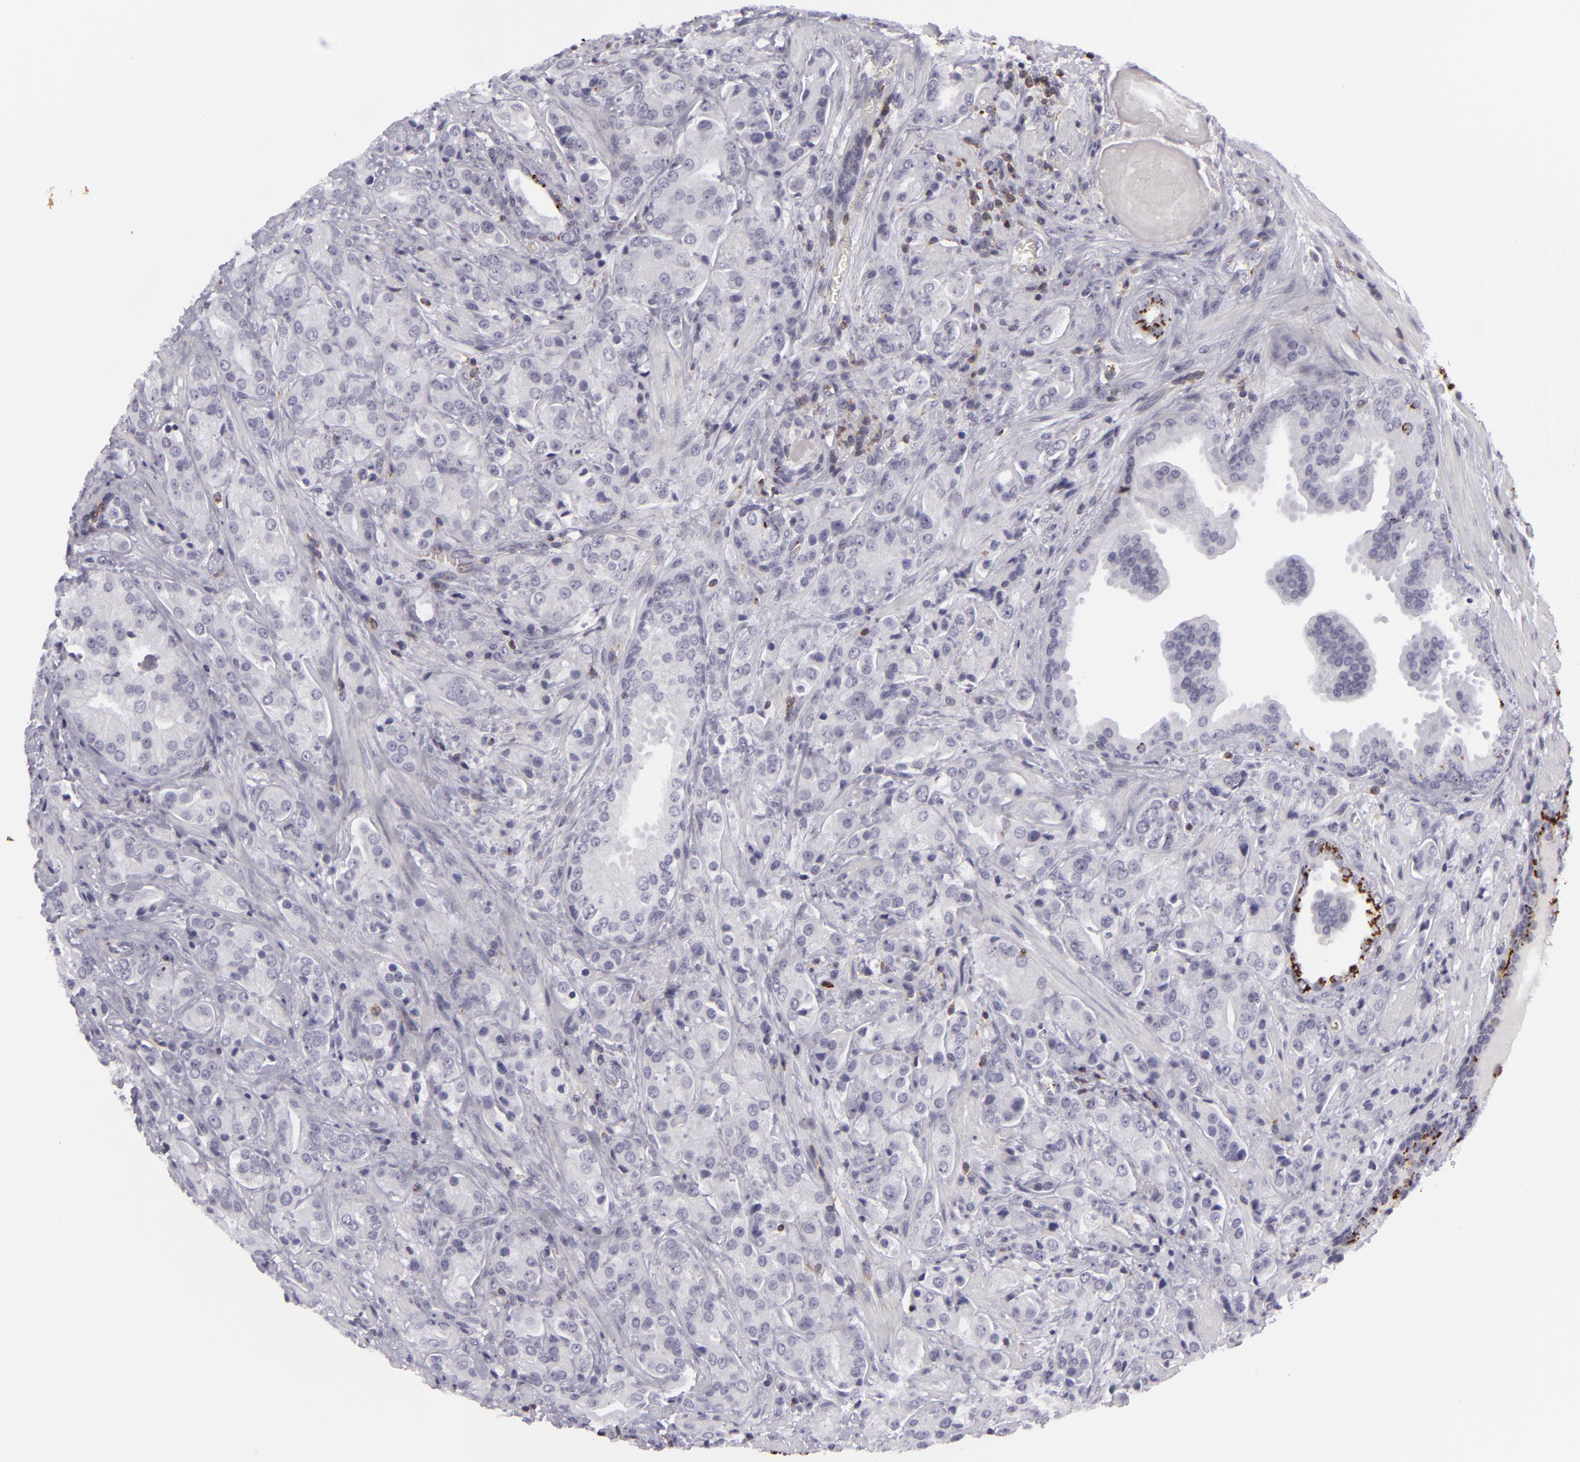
{"staining": {"intensity": "negative", "quantity": "none", "location": "none"}, "tissue": "prostate cancer", "cell_type": "Tumor cells", "image_type": "cancer", "snomed": [{"axis": "morphology", "description": "Adenocarcinoma, Medium grade"}, {"axis": "topography", "description": "Prostate"}], "caption": "Tumor cells are negative for protein expression in human medium-grade adenocarcinoma (prostate).", "gene": "KCNAB2", "patient": {"sex": "male", "age": 70}}